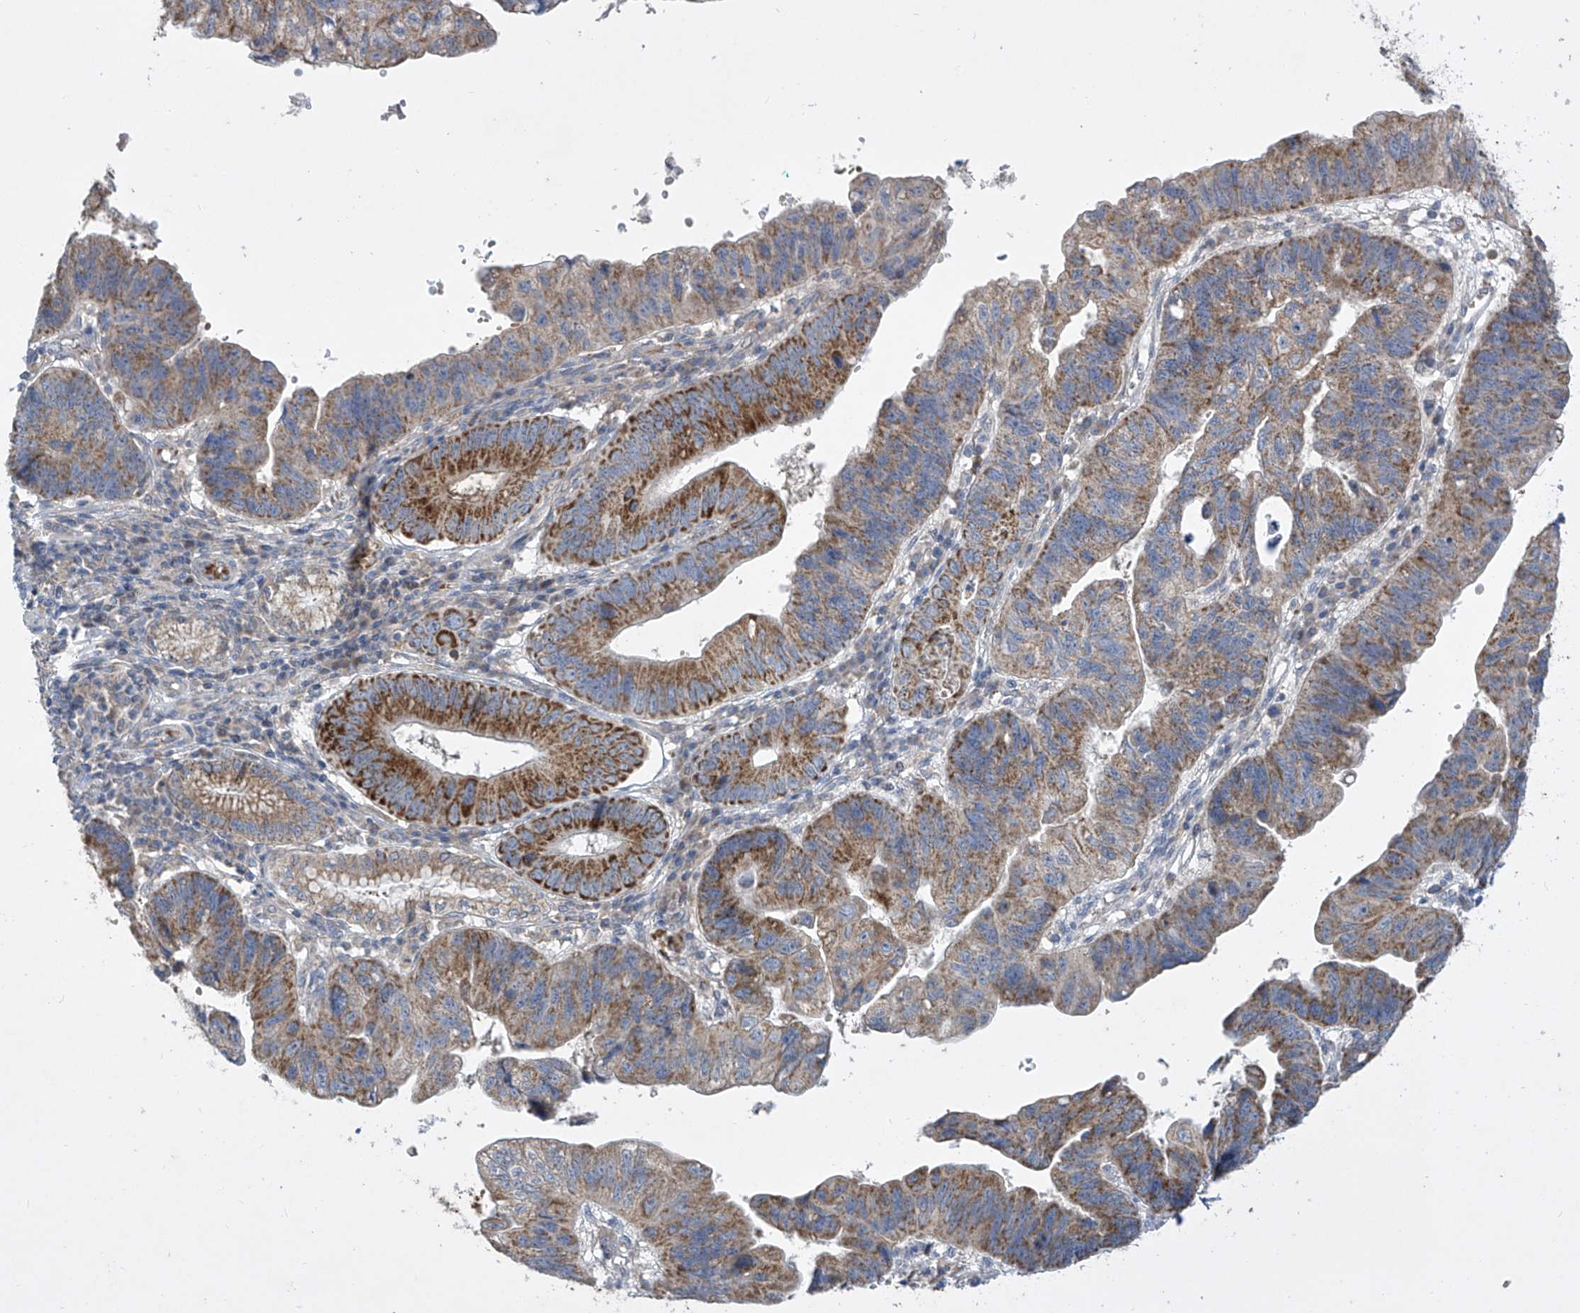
{"staining": {"intensity": "strong", "quantity": "25%-75%", "location": "cytoplasmic/membranous"}, "tissue": "stomach cancer", "cell_type": "Tumor cells", "image_type": "cancer", "snomed": [{"axis": "morphology", "description": "Adenocarcinoma, NOS"}, {"axis": "topography", "description": "Stomach"}], "caption": "High-power microscopy captured an immunohistochemistry (IHC) histopathology image of stomach cancer (adenocarcinoma), revealing strong cytoplasmic/membranous expression in about 25%-75% of tumor cells. The staining is performed using DAB brown chromogen to label protein expression. The nuclei are counter-stained blue using hematoxylin.", "gene": "COQ3", "patient": {"sex": "male", "age": 59}}